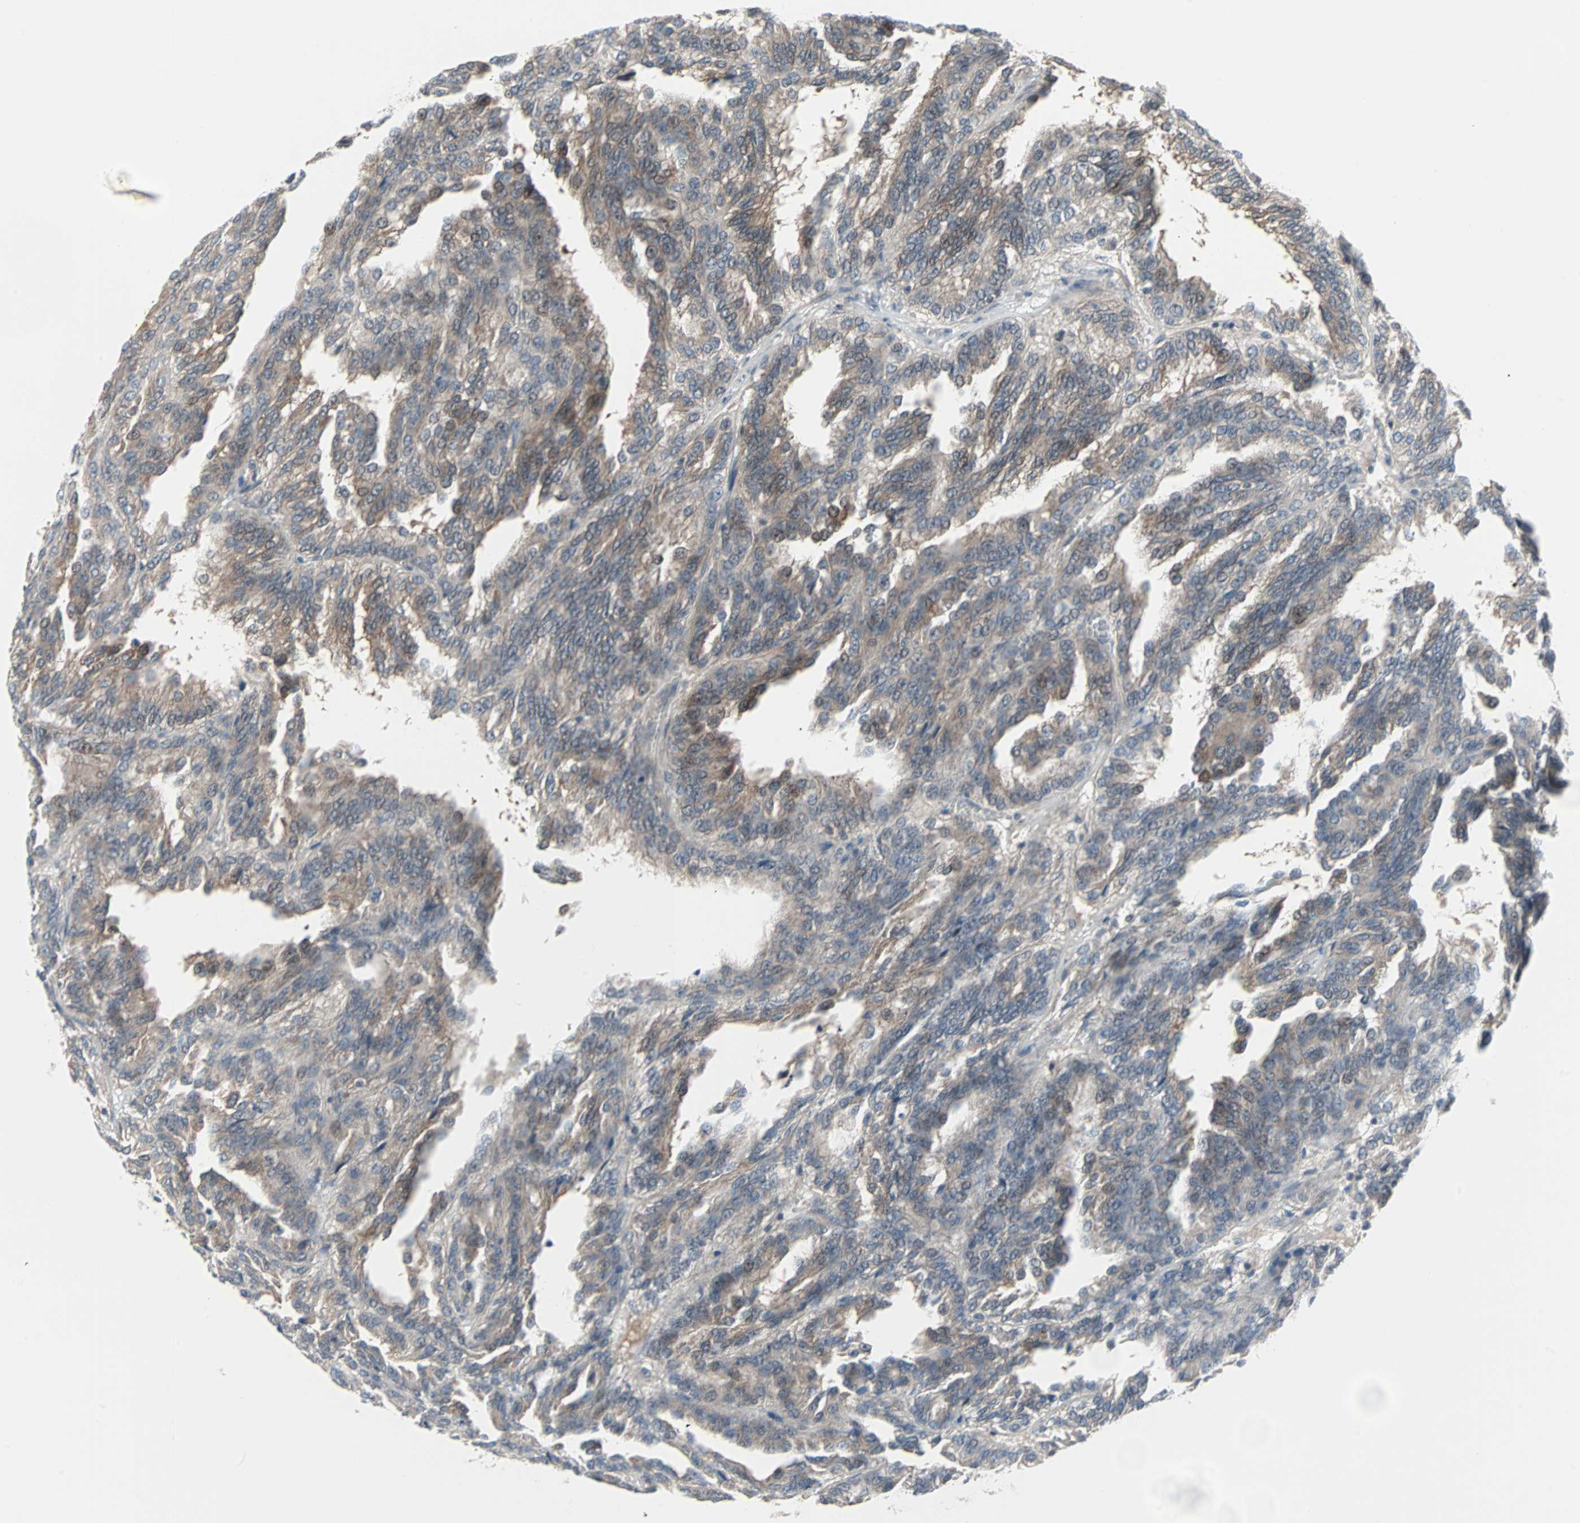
{"staining": {"intensity": "moderate", "quantity": "<25%", "location": "cytoplasmic/membranous,nuclear"}, "tissue": "renal cancer", "cell_type": "Tumor cells", "image_type": "cancer", "snomed": [{"axis": "morphology", "description": "Adenocarcinoma, NOS"}, {"axis": "topography", "description": "Kidney"}], "caption": "High-power microscopy captured an immunohistochemistry (IHC) histopathology image of adenocarcinoma (renal), revealing moderate cytoplasmic/membranous and nuclear positivity in about <25% of tumor cells.", "gene": "CASP3", "patient": {"sex": "male", "age": 46}}